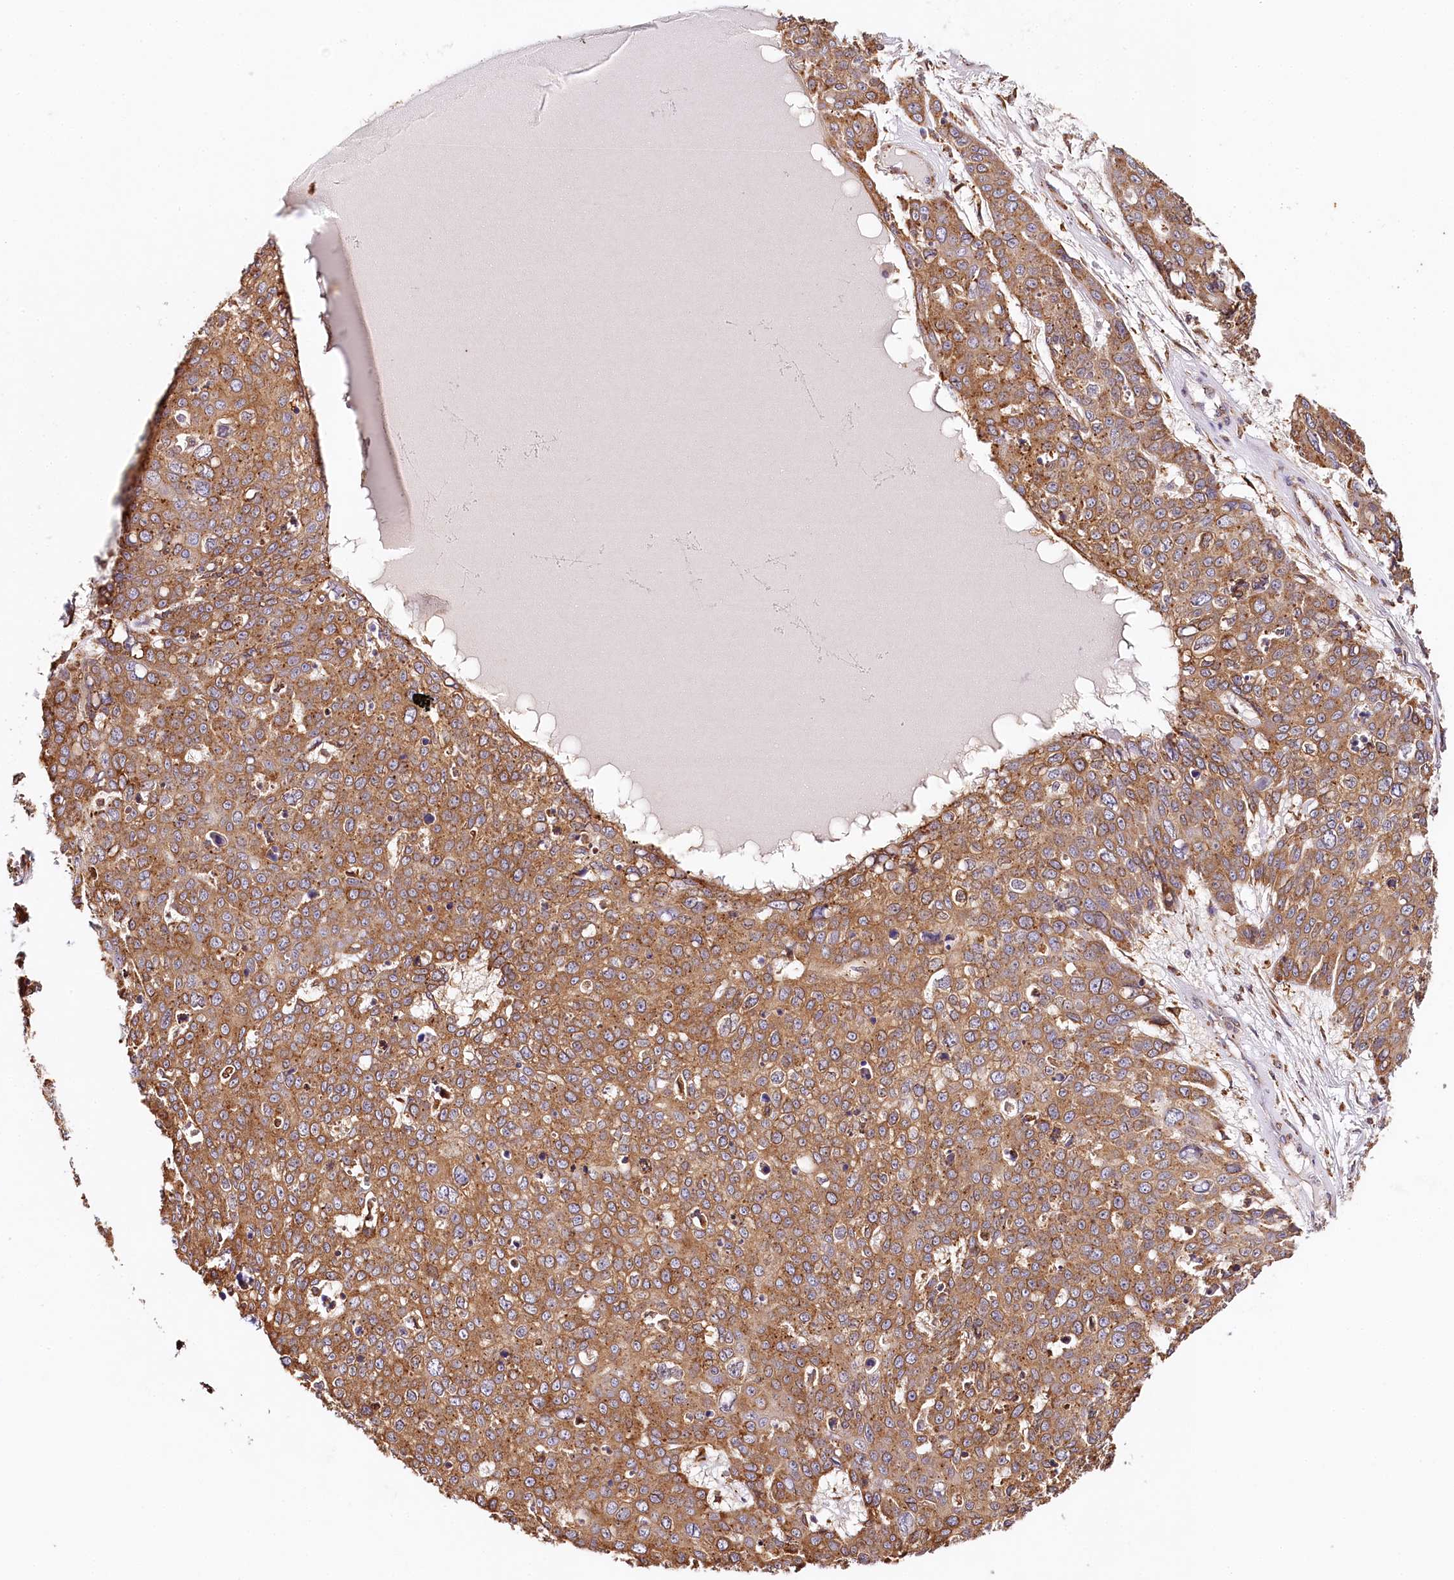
{"staining": {"intensity": "strong", "quantity": ">75%", "location": "cytoplasmic/membranous"}, "tissue": "skin cancer", "cell_type": "Tumor cells", "image_type": "cancer", "snomed": [{"axis": "morphology", "description": "Squamous cell carcinoma, NOS"}, {"axis": "topography", "description": "Skin"}], "caption": "IHC (DAB) staining of skin cancer displays strong cytoplasmic/membranous protein staining in approximately >75% of tumor cells.", "gene": "VEGFA", "patient": {"sex": "male", "age": 71}}